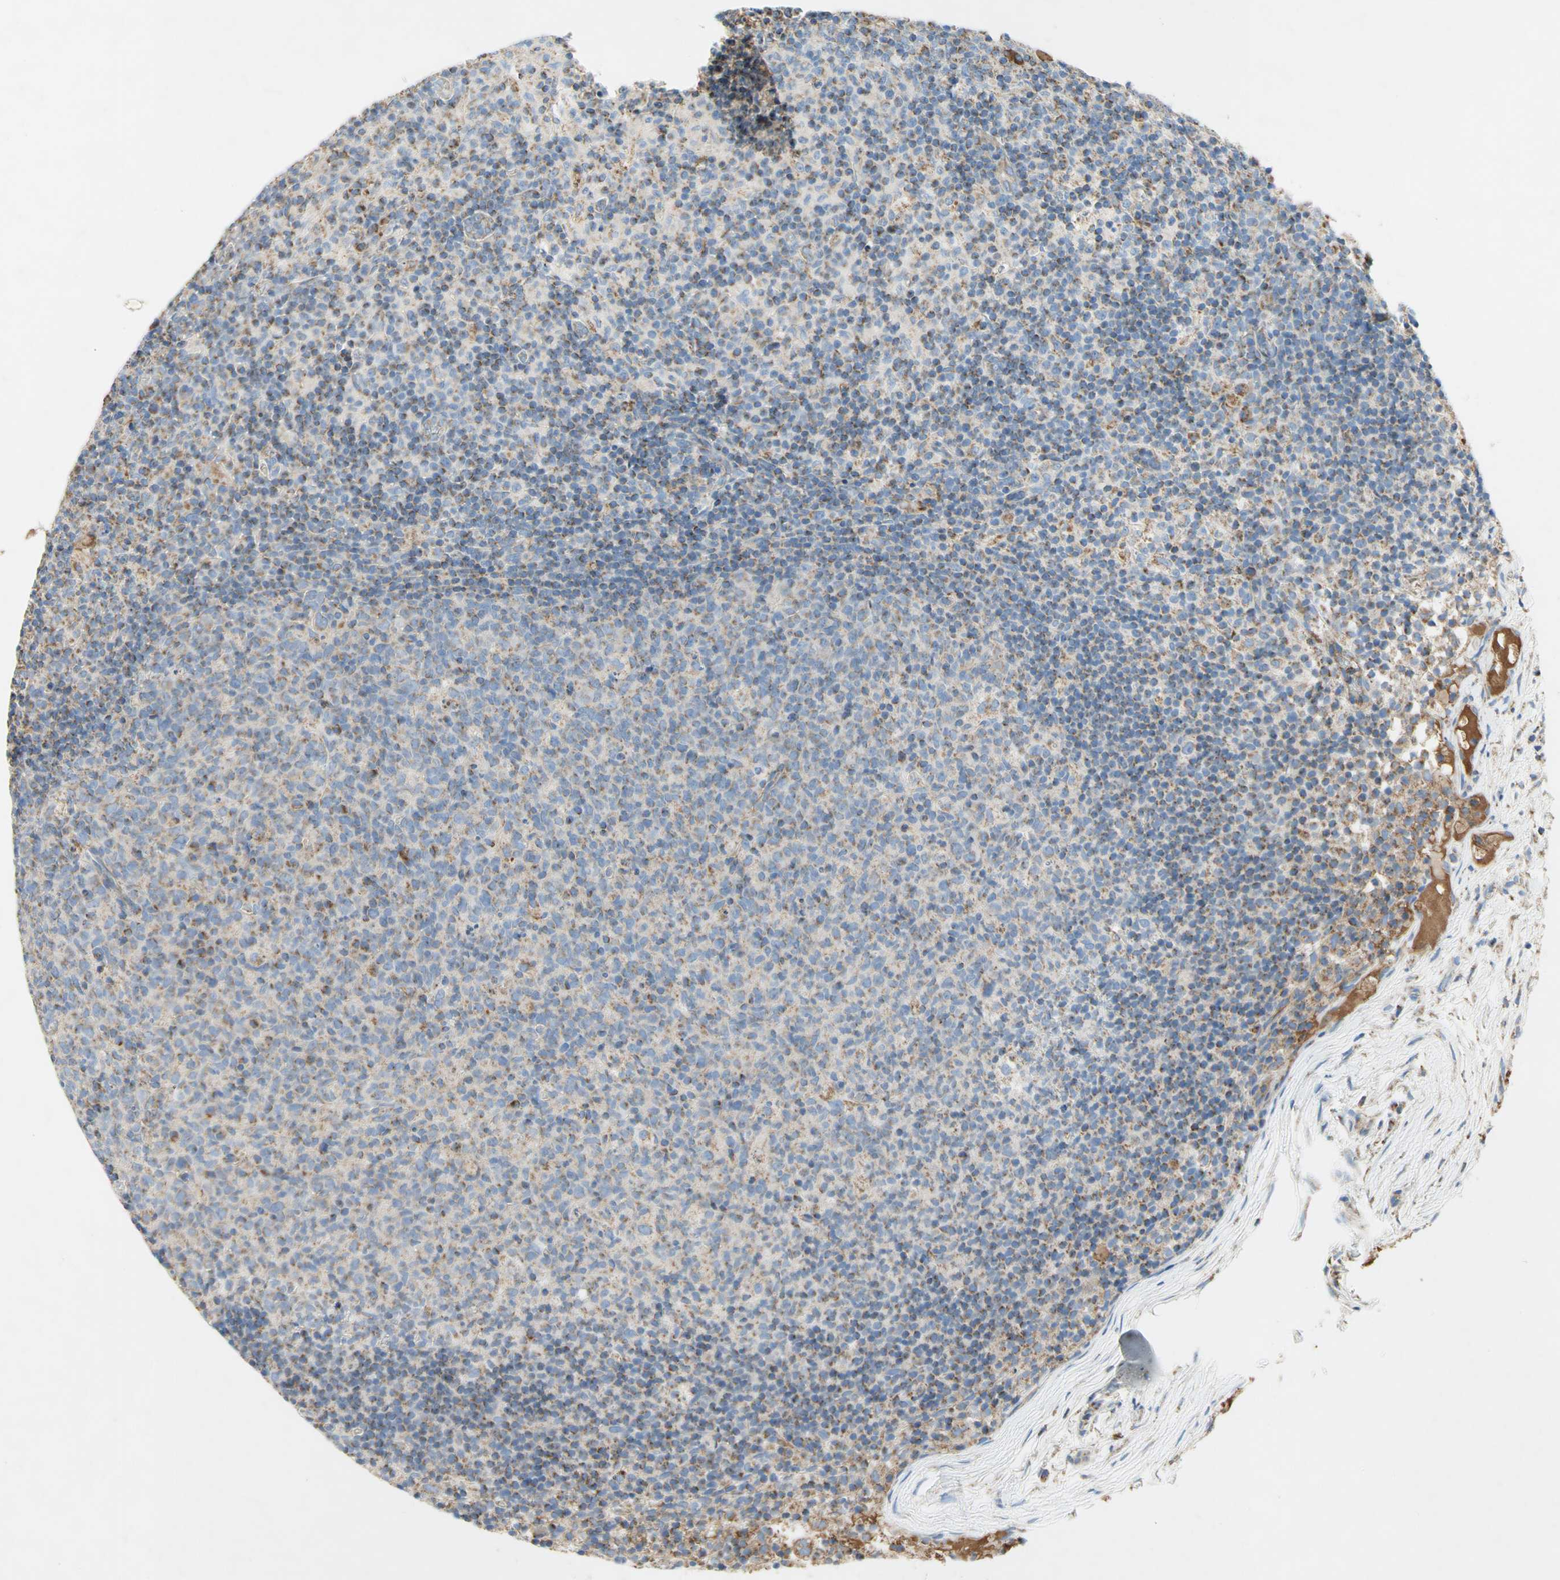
{"staining": {"intensity": "moderate", "quantity": ">75%", "location": "cytoplasmic/membranous"}, "tissue": "lymph node", "cell_type": "Germinal center cells", "image_type": "normal", "snomed": [{"axis": "morphology", "description": "Normal tissue, NOS"}, {"axis": "morphology", "description": "Inflammation, NOS"}, {"axis": "topography", "description": "Lymph node"}], "caption": "Unremarkable lymph node shows moderate cytoplasmic/membranous expression in approximately >75% of germinal center cells Immunohistochemistry stains the protein of interest in brown and the nuclei are stained blue..", "gene": "SDHB", "patient": {"sex": "male", "age": 55}}